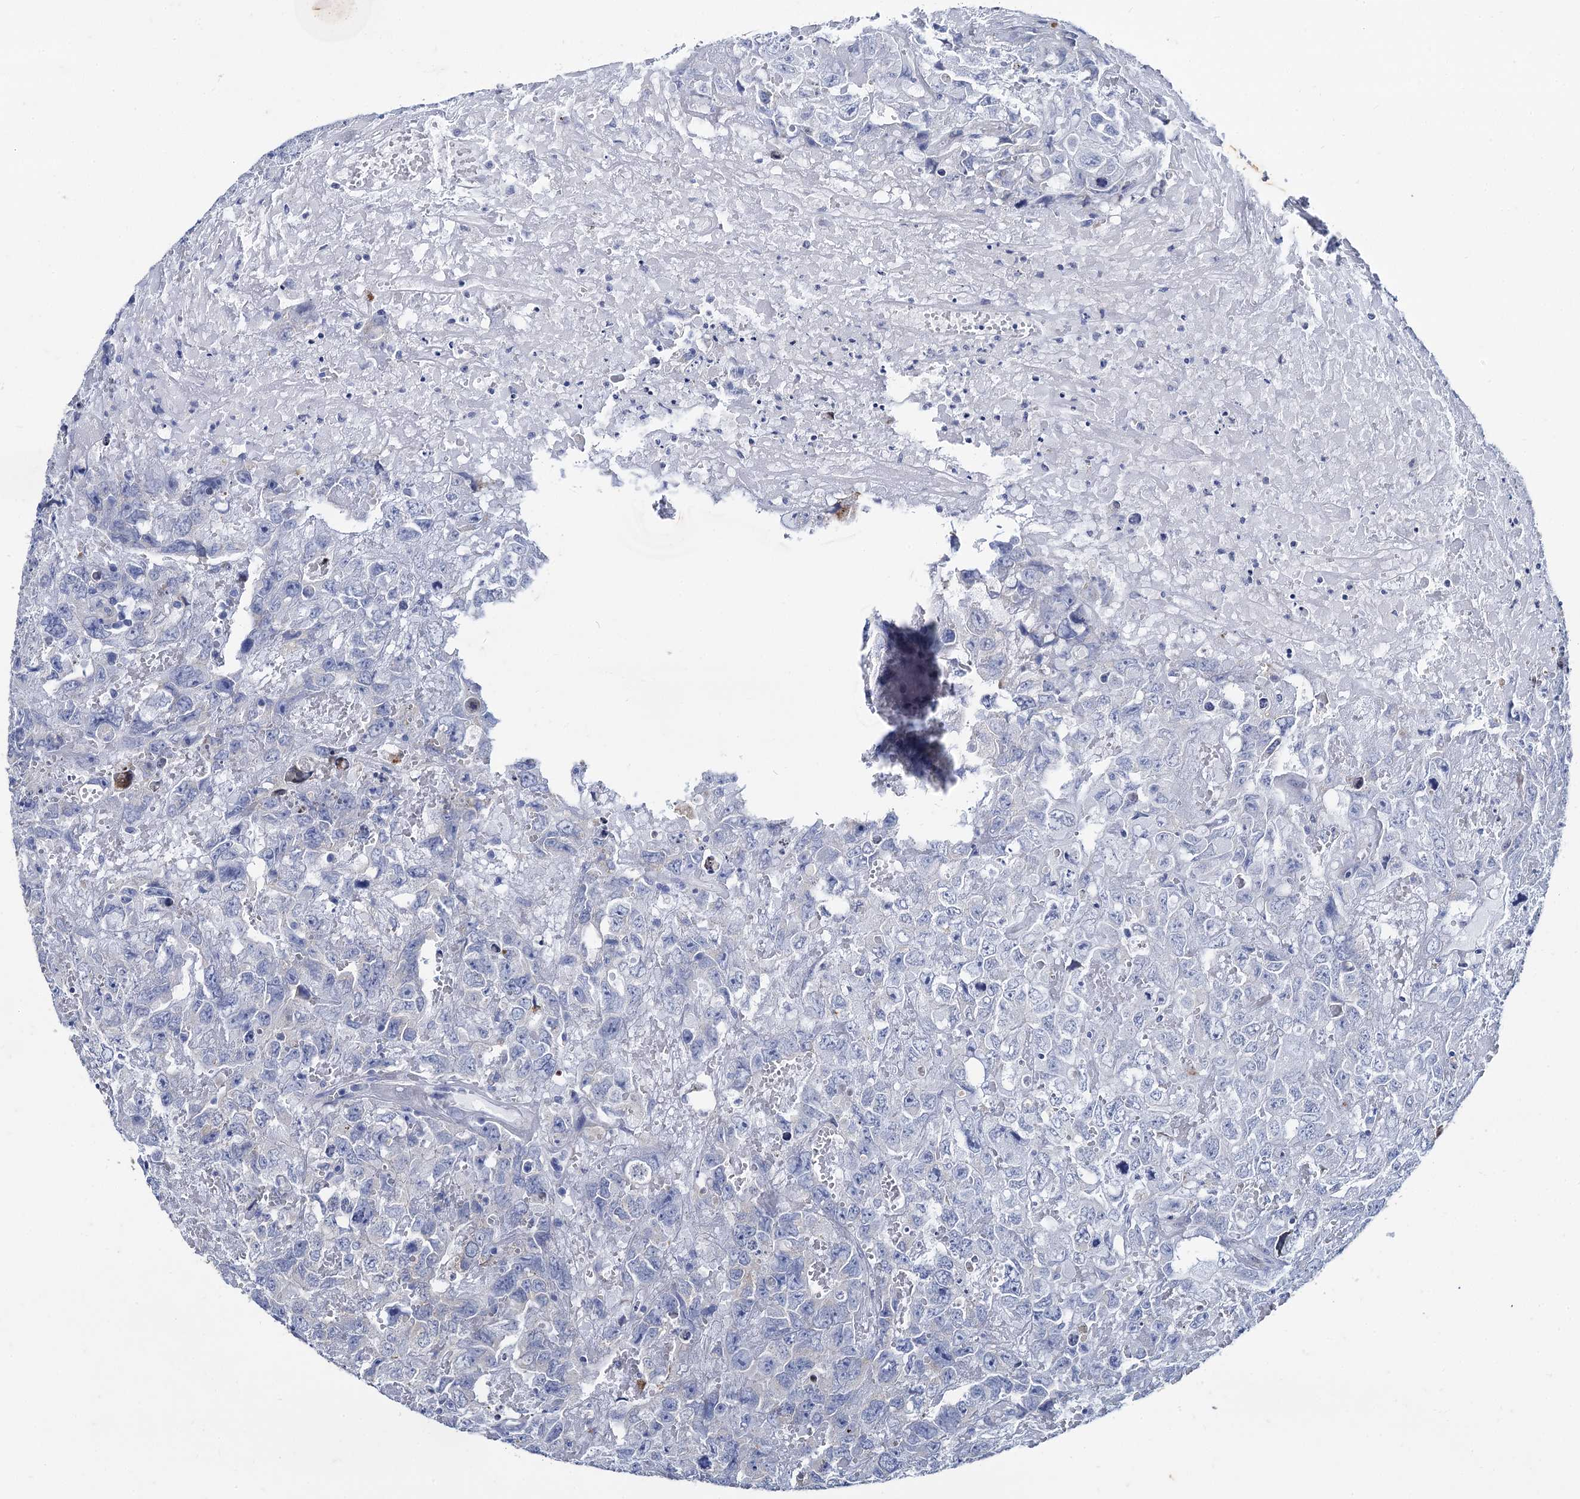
{"staining": {"intensity": "negative", "quantity": "none", "location": "none"}, "tissue": "testis cancer", "cell_type": "Tumor cells", "image_type": "cancer", "snomed": [{"axis": "morphology", "description": "Carcinoma, Embryonal, NOS"}, {"axis": "topography", "description": "Testis"}], "caption": "Immunohistochemistry micrograph of neoplastic tissue: human testis embryonal carcinoma stained with DAB exhibits no significant protein expression in tumor cells.", "gene": "FOXR2", "patient": {"sex": "male", "age": 45}}